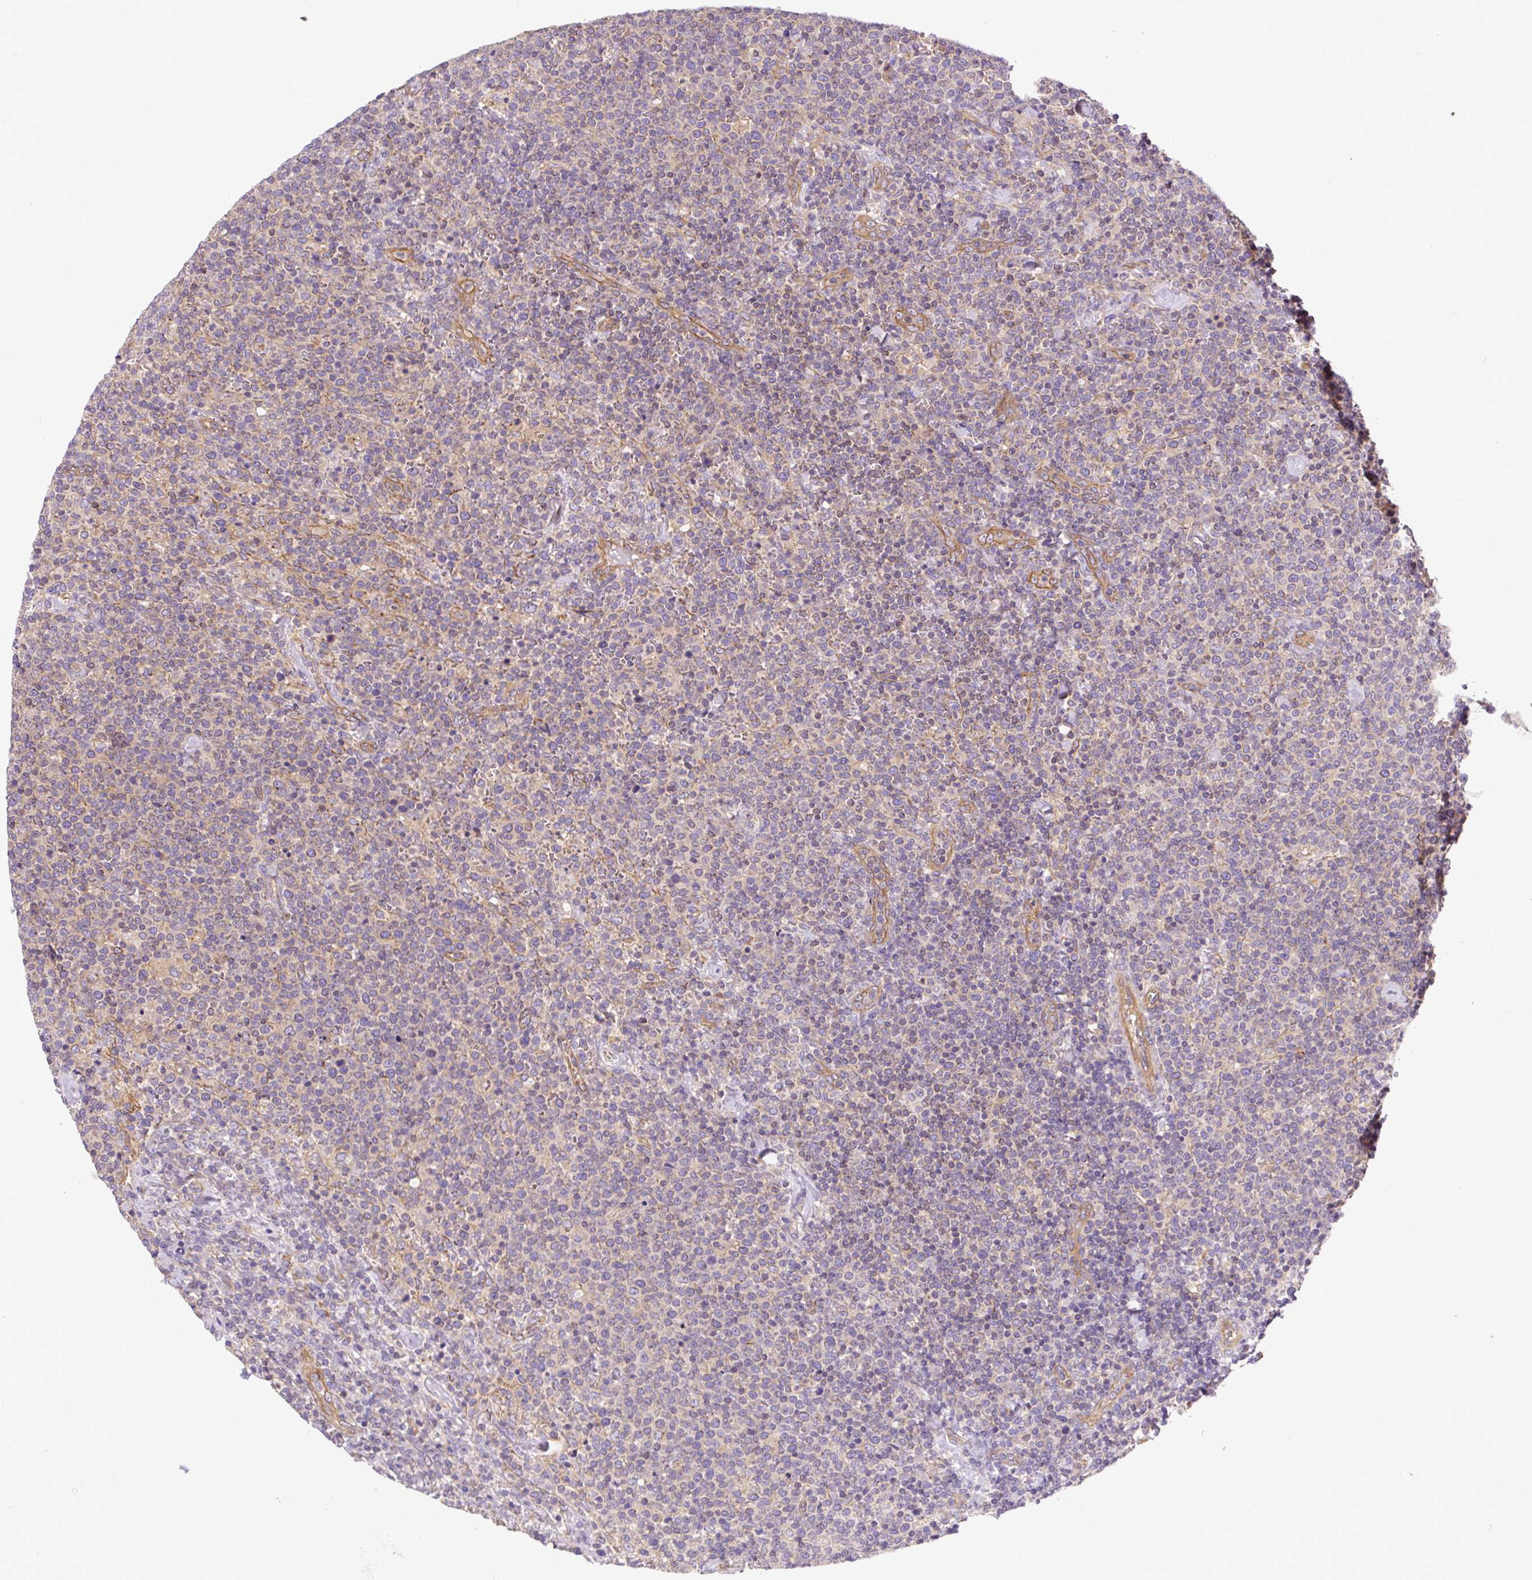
{"staining": {"intensity": "negative", "quantity": "none", "location": "none"}, "tissue": "lymphoma", "cell_type": "Tumor cells", "image_type": "cancer", "snomed": [{"axis": "morphology", "description": "Malignant lymphoma, non-Hodgkin's type, High grade"}, {"axis": "topography", "description": "Lymph node"}], "caption": "The IHC photomicrograph has no significant expression in tumor cells of lymphoma tissue.", "gene": "DCTN1", "patient": {"sex": "male", "age": 61}}